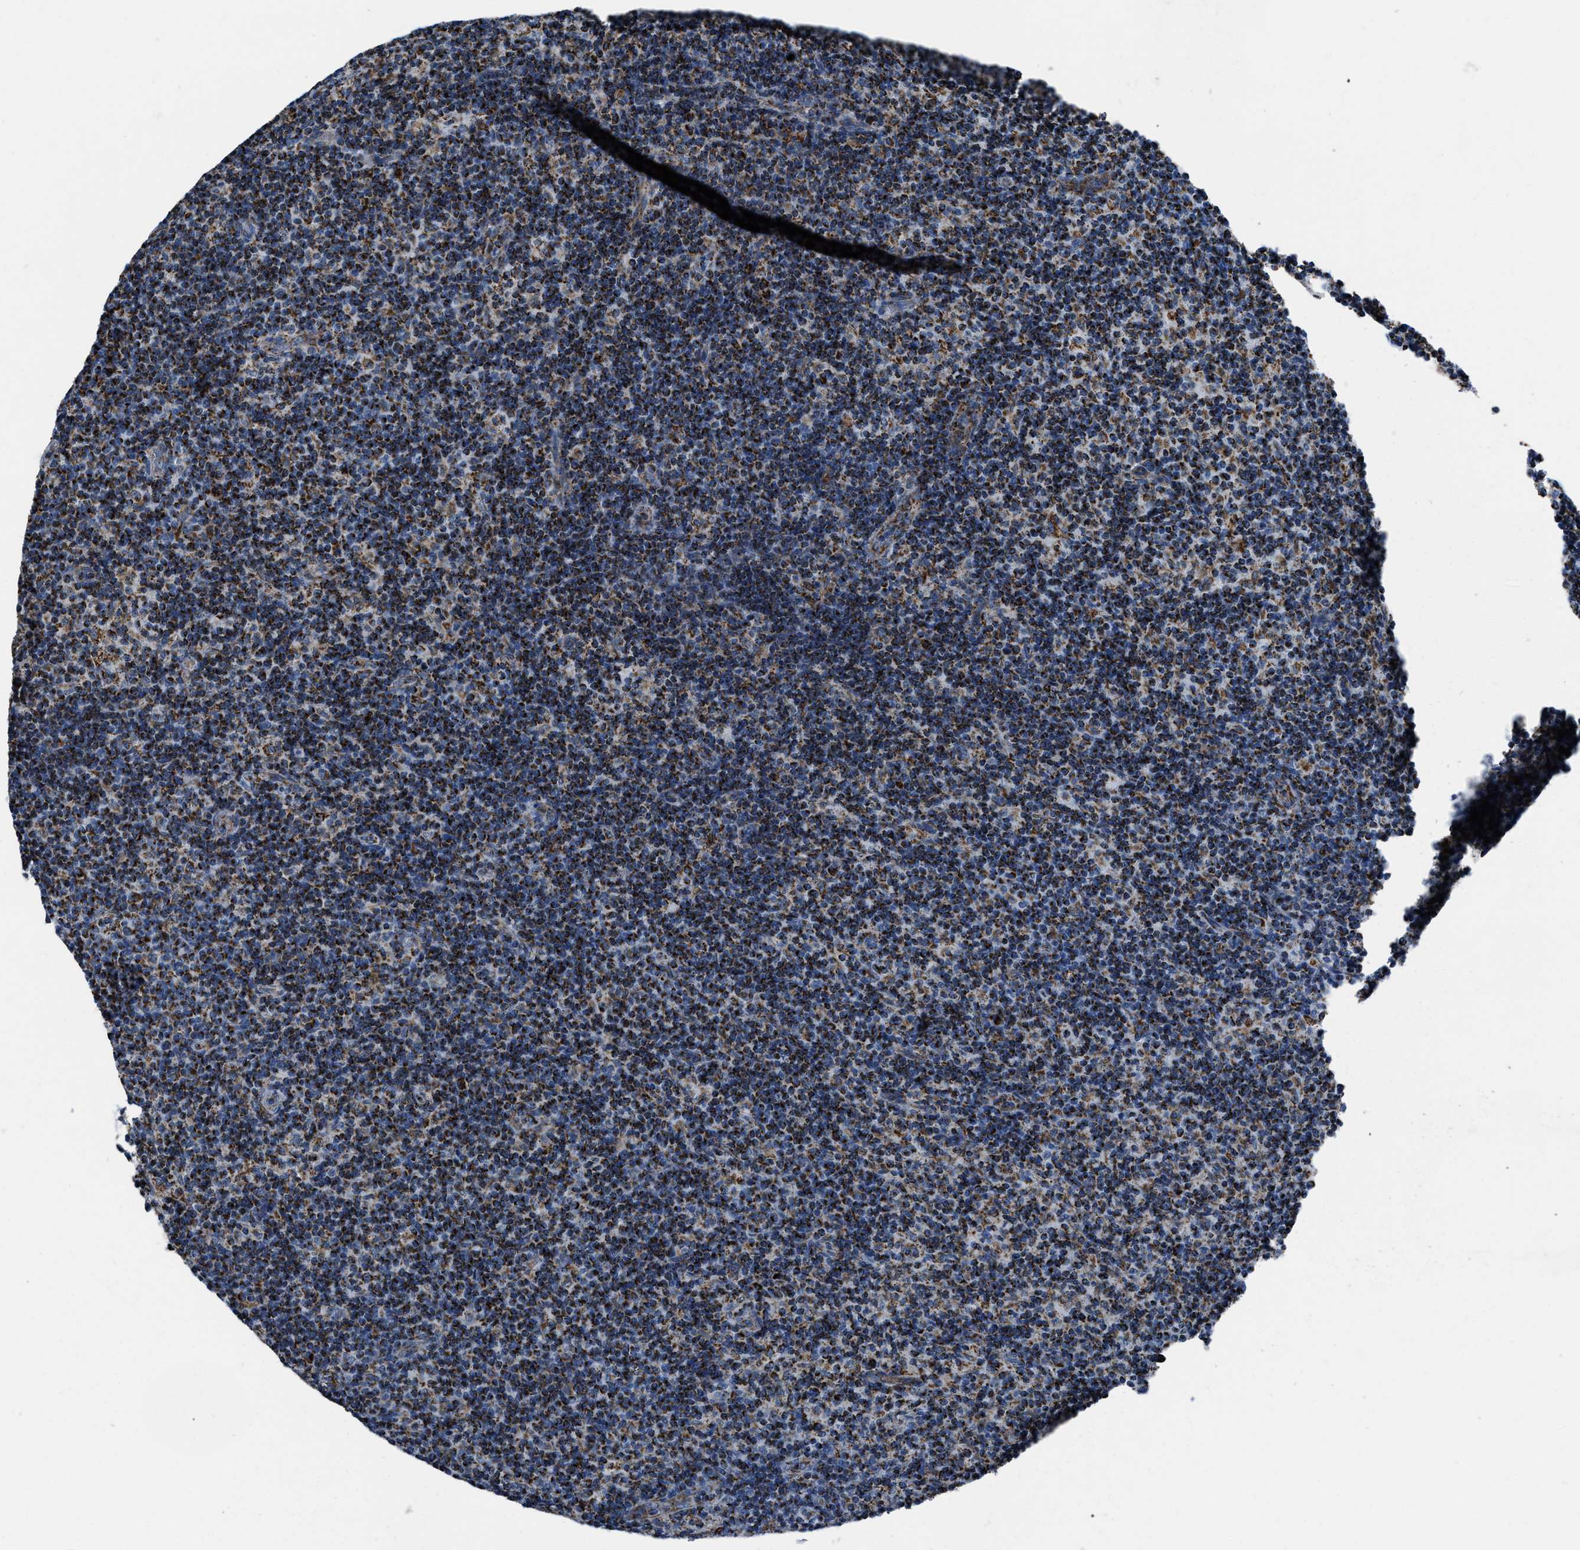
{"staining": {"intensity": "strong", "quantity": ">75%", "location": "cytoplasmic/membranous"}, "tissue": "lymph node", "cell_type": "Germinal center cells", "image_type": "normal", "snomed": [{"axis": "morphology", "description": "Normal tissue, NOS"}, {"axis": "morphology", "description": "Inflammation, NOS"}, {"axis": "topography", "description": "Lymph node"}], "caption": "Immunohistochemical staining of benign human lymph node reveals high levels of strong cytoplasmic/membranous staining in about >75% of germinal center cells.", "gene": "NSD3", "patient": {"sex": "male", "age": 55}}